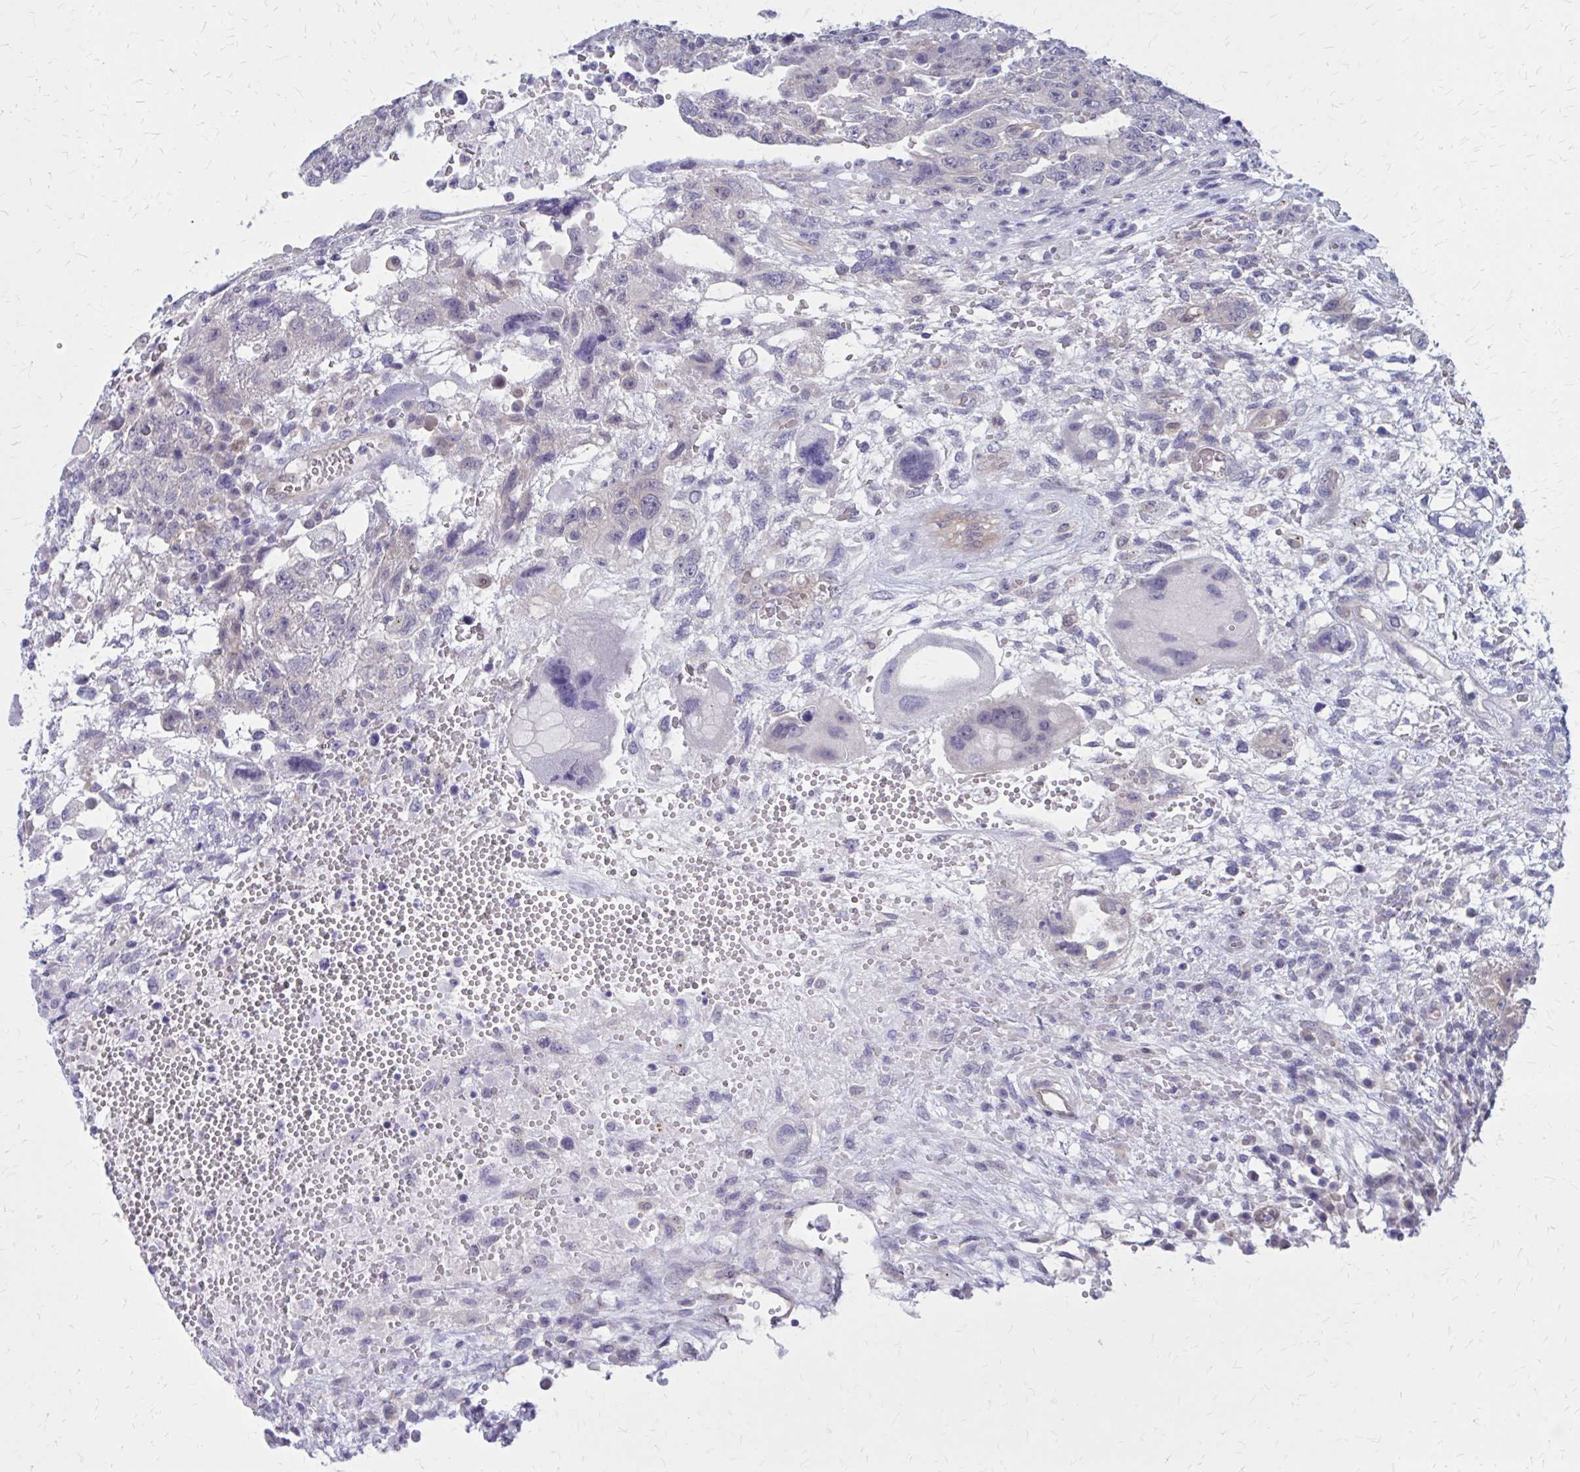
{"staining": {"intensity": "negative", "quantity": "none", "location": "none"}, "tissue": "testis cancer", "cell_type": "Tumor cells", "image_type": "cancer", "snomed": [{"axis": "morphology", "description": "Carcinoma, Embryonal, NOS"}, {"axis": "topography", "description": "Testis"}], "caption": "This is a micrograph of immunohistochemistry (IHC) staining of testis embryonal carcinoma, which shows no positivity in tumor cells.", "gene": "CLIC2", "patient": {"sex": "male", "age": 26}}